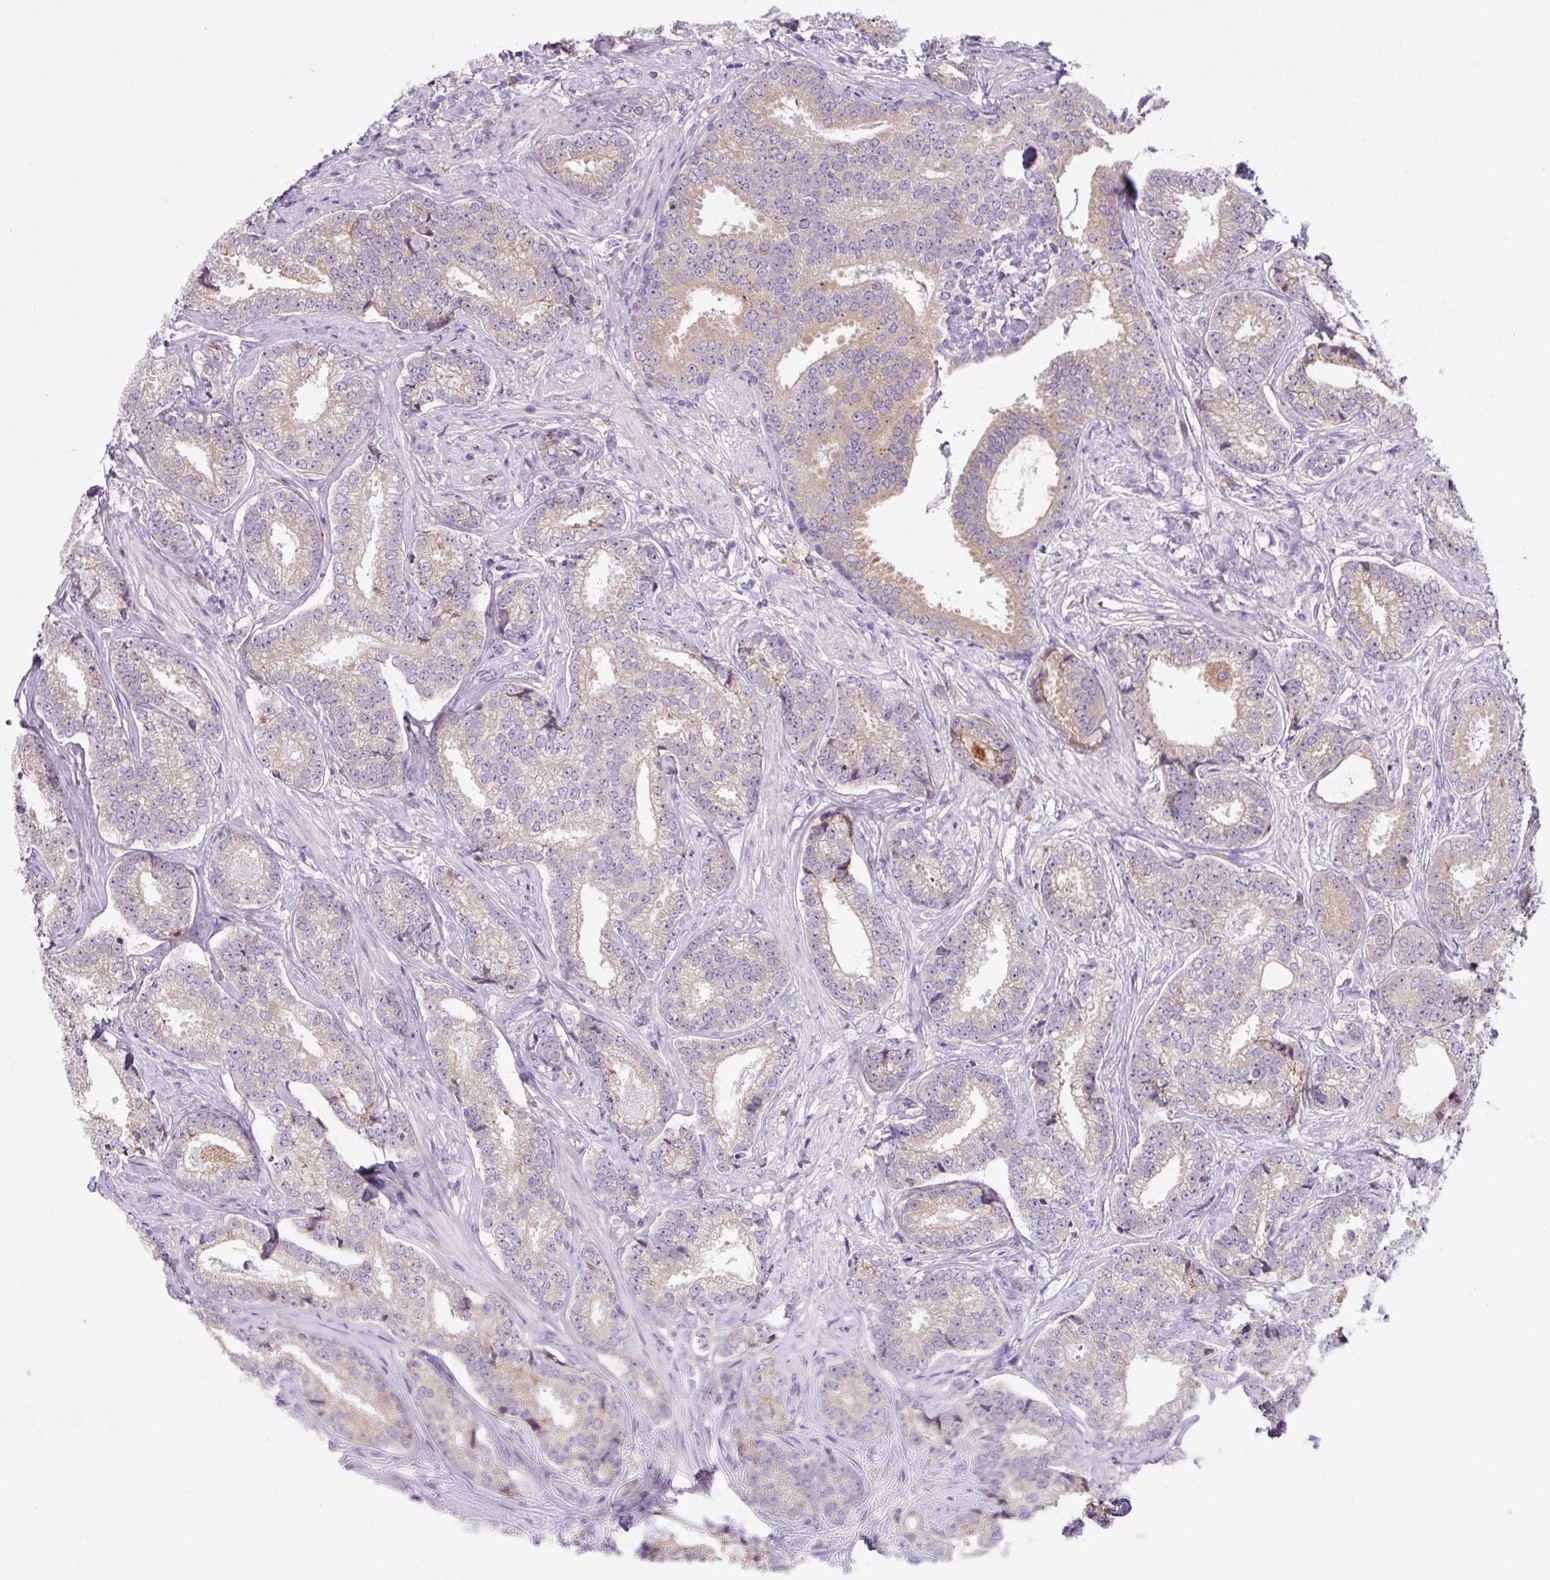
{"staining": {"intensity": "weak", "quantity": "25%-75%", "location": "cytoplasmic/membranous"}, "tissue": "prostate cancer", "cell_type": "Tumor cells", "image_type": "cancer", "snomed": [{"axis": "morphology", "description": "Adenocarcinoma, Low grade"}, {"axis": "topography", "description": "Prostate"}], "caption": "Tumor cells exhibit low levels of weak cytoplasmic/membranous expression in approximately 25%-75% of cells in prostate low-grade adenocarcinoma.", "gene": "FZD5", "patient": {"sex": "male", "age": 63}}